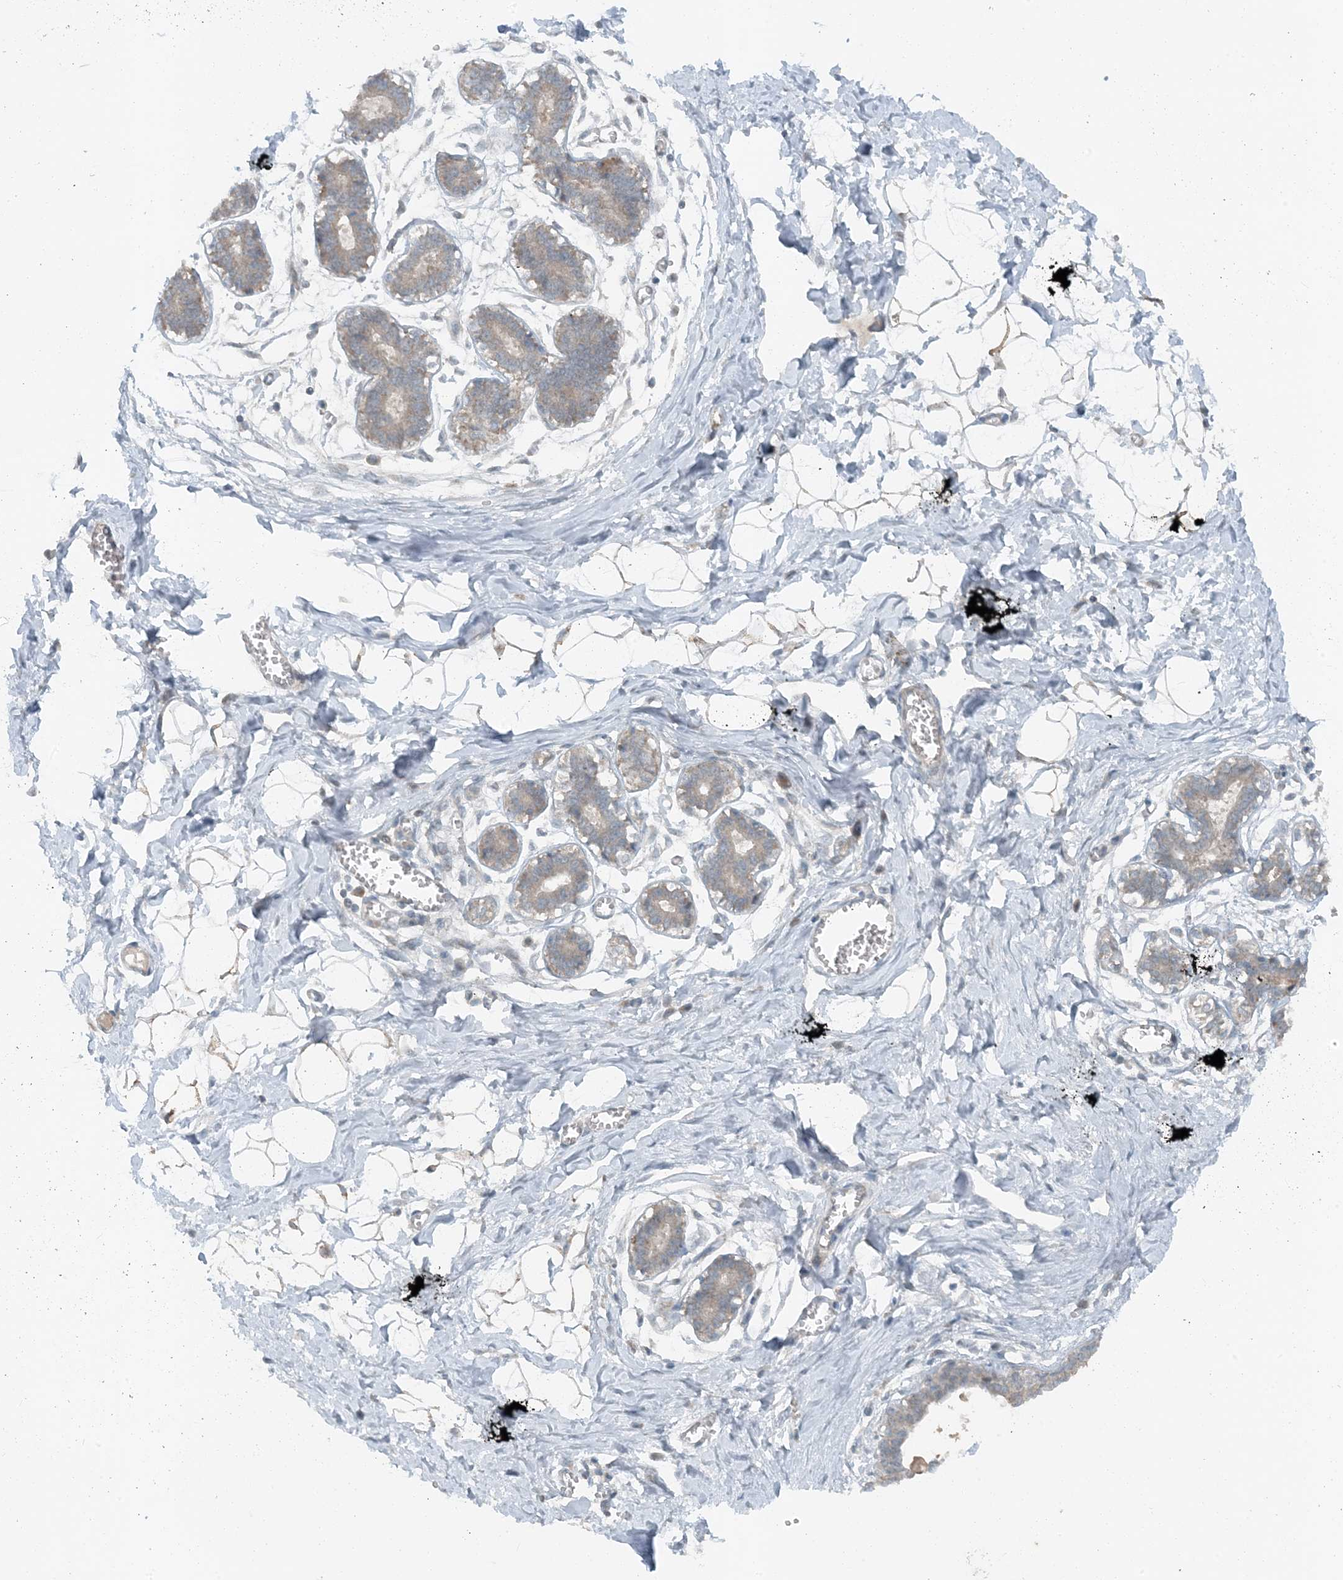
{"staining": {"intensity": "negative", "quantity": "none", "location": "none"}, "tissue": "breast", "cell_type": "Adipocytes", "image_type": "normal", "snomed": [{"axis": "morphology", "description": "Normal tissue, NOS"}, {"axis": "topography", "description": "Breast"}], "caption": "DAB immunohistochemical staining of unremarkable breast reveals no significant staining in adipocytes.", "gene": "MITD1", "patient": {"sex": "female", "age": 27}}